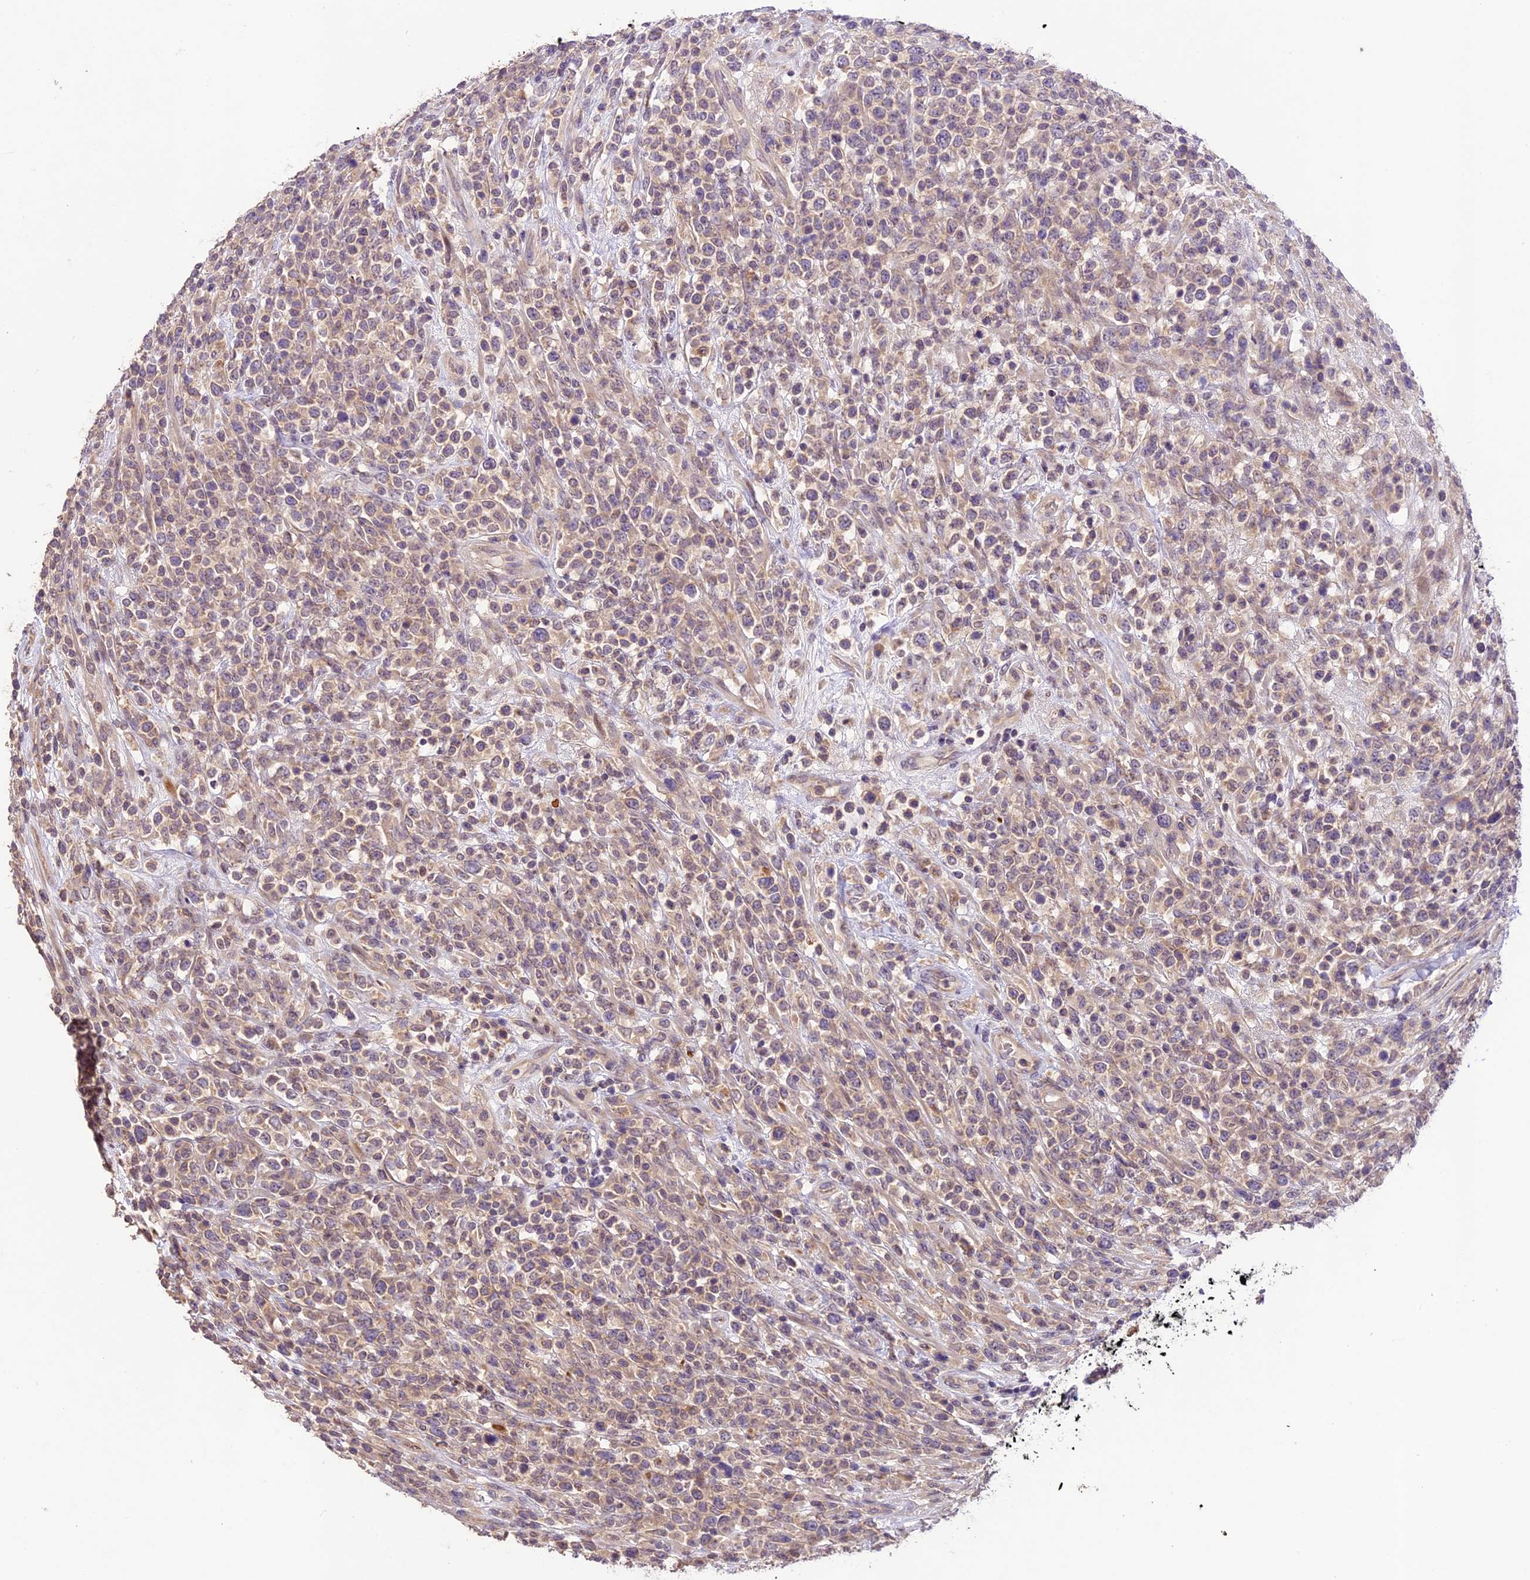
{"staining": {"intensity": "weak", "quantity": "<25%", "location": "cytoplasmic/membranous"}, "tissue": "lymphoma", "cell_type": "Tumor cells", "image_type": "cancer", "snomed": [{"axis": "morphology", "description": "Malignant lymphoma, non-Hodgkin's type, High grade"}, {"axis": "topography", "description": "Colon"}], "caption": "High-grade malignant lymphoma, non-Hodgkin's type was stained to show a protein in brown. There is no significant positivity in tumor cells.", "gene": "DGKH", "patient": {"sex": "female", "age": 53}}